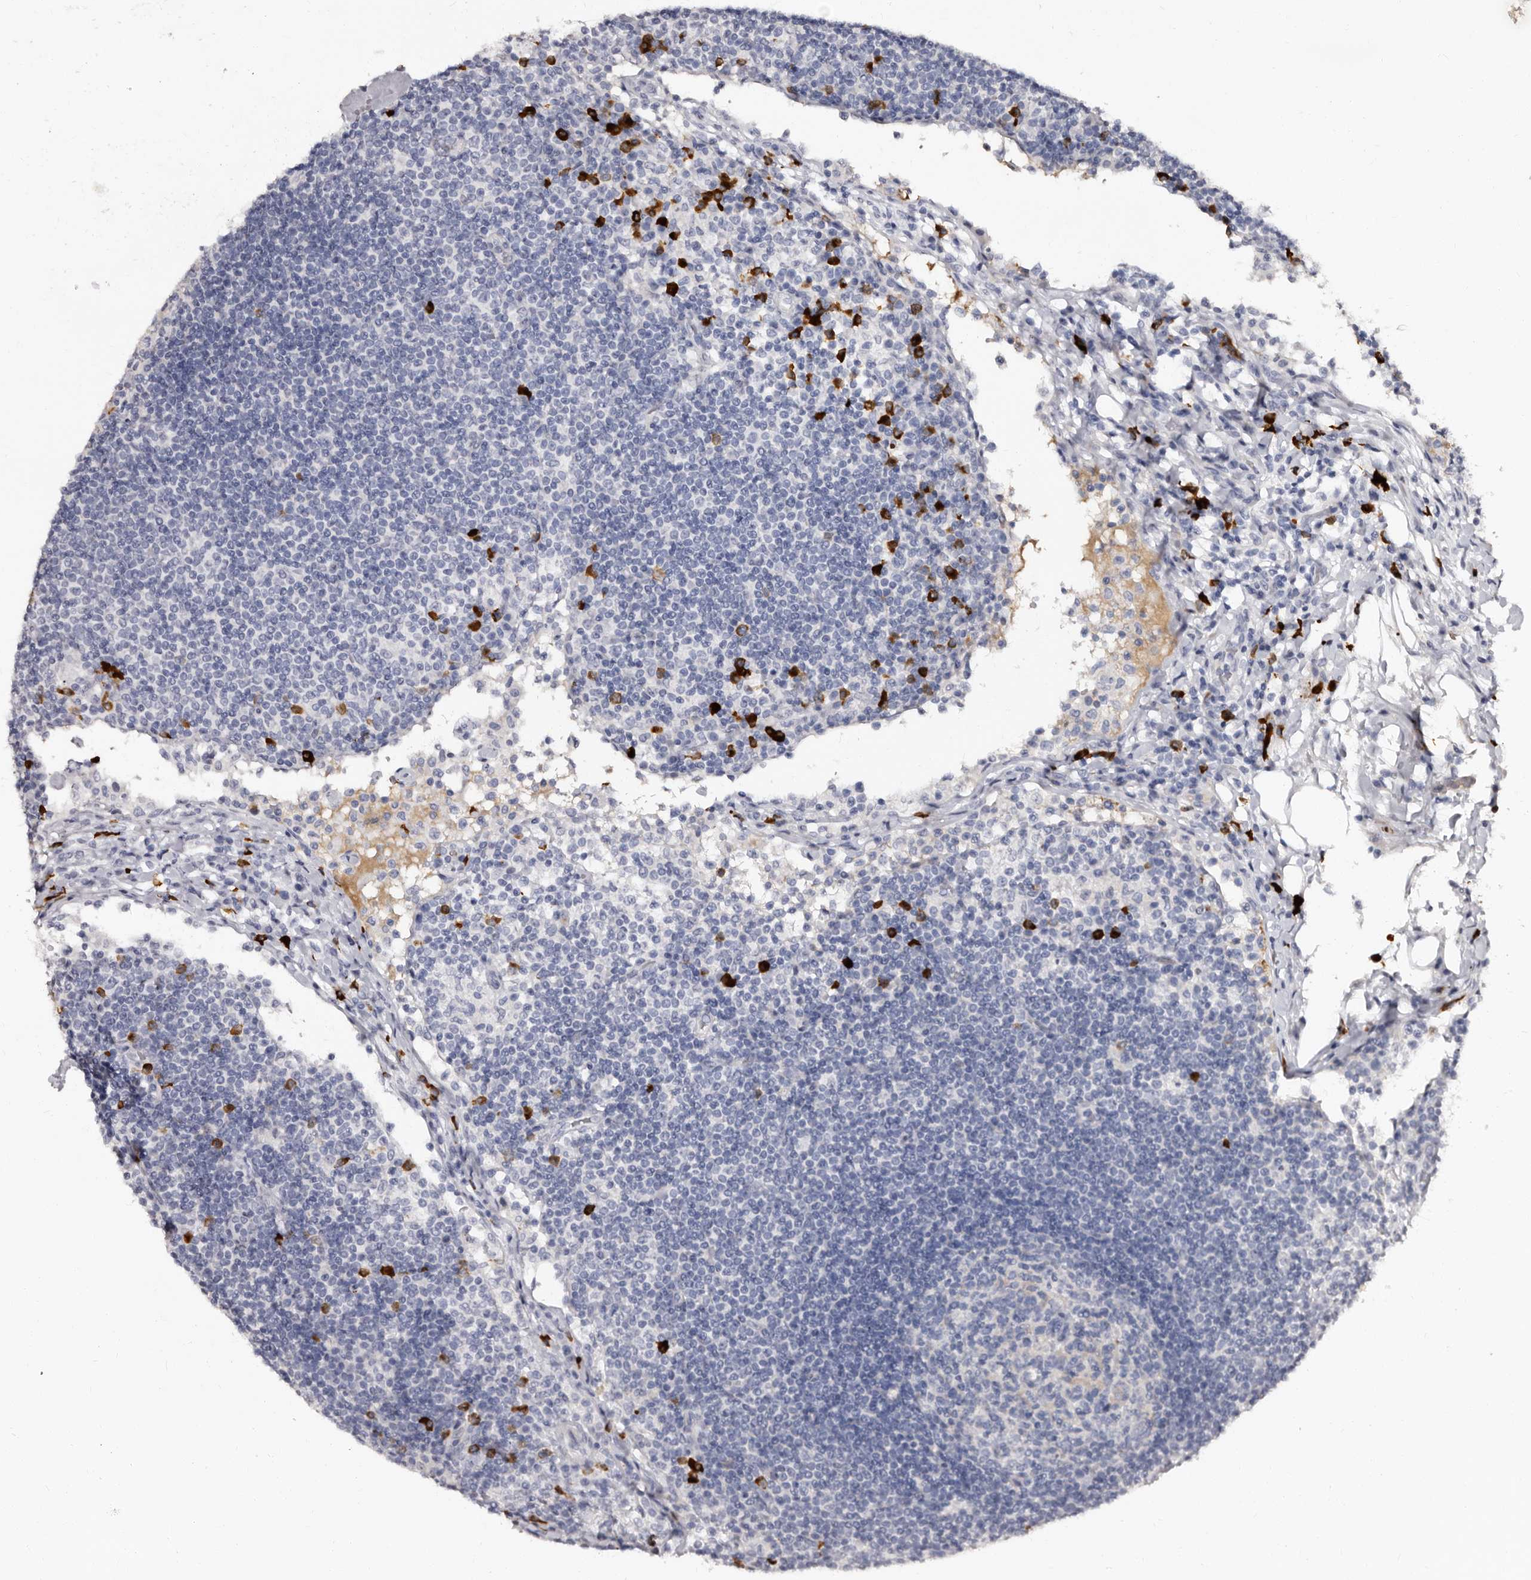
{"staining": {"intensity": "negative", "quantity": "none", "location": "none"}, "tissue": "lymph node", "cell_type": "Germinal center cells", "image_type": "normal", "snomed": [{"axis": "morphology", "description": "Normal tissue, NOS"}, {"axis": "topography", "description": "Lymph node"}], "caption": "Immunohistochemistry (IHC) of benign lymph node shows no staining in germinal center cells.", "gene": "TBC1D22B", "patient": {"sex": "female", "age": 53}}